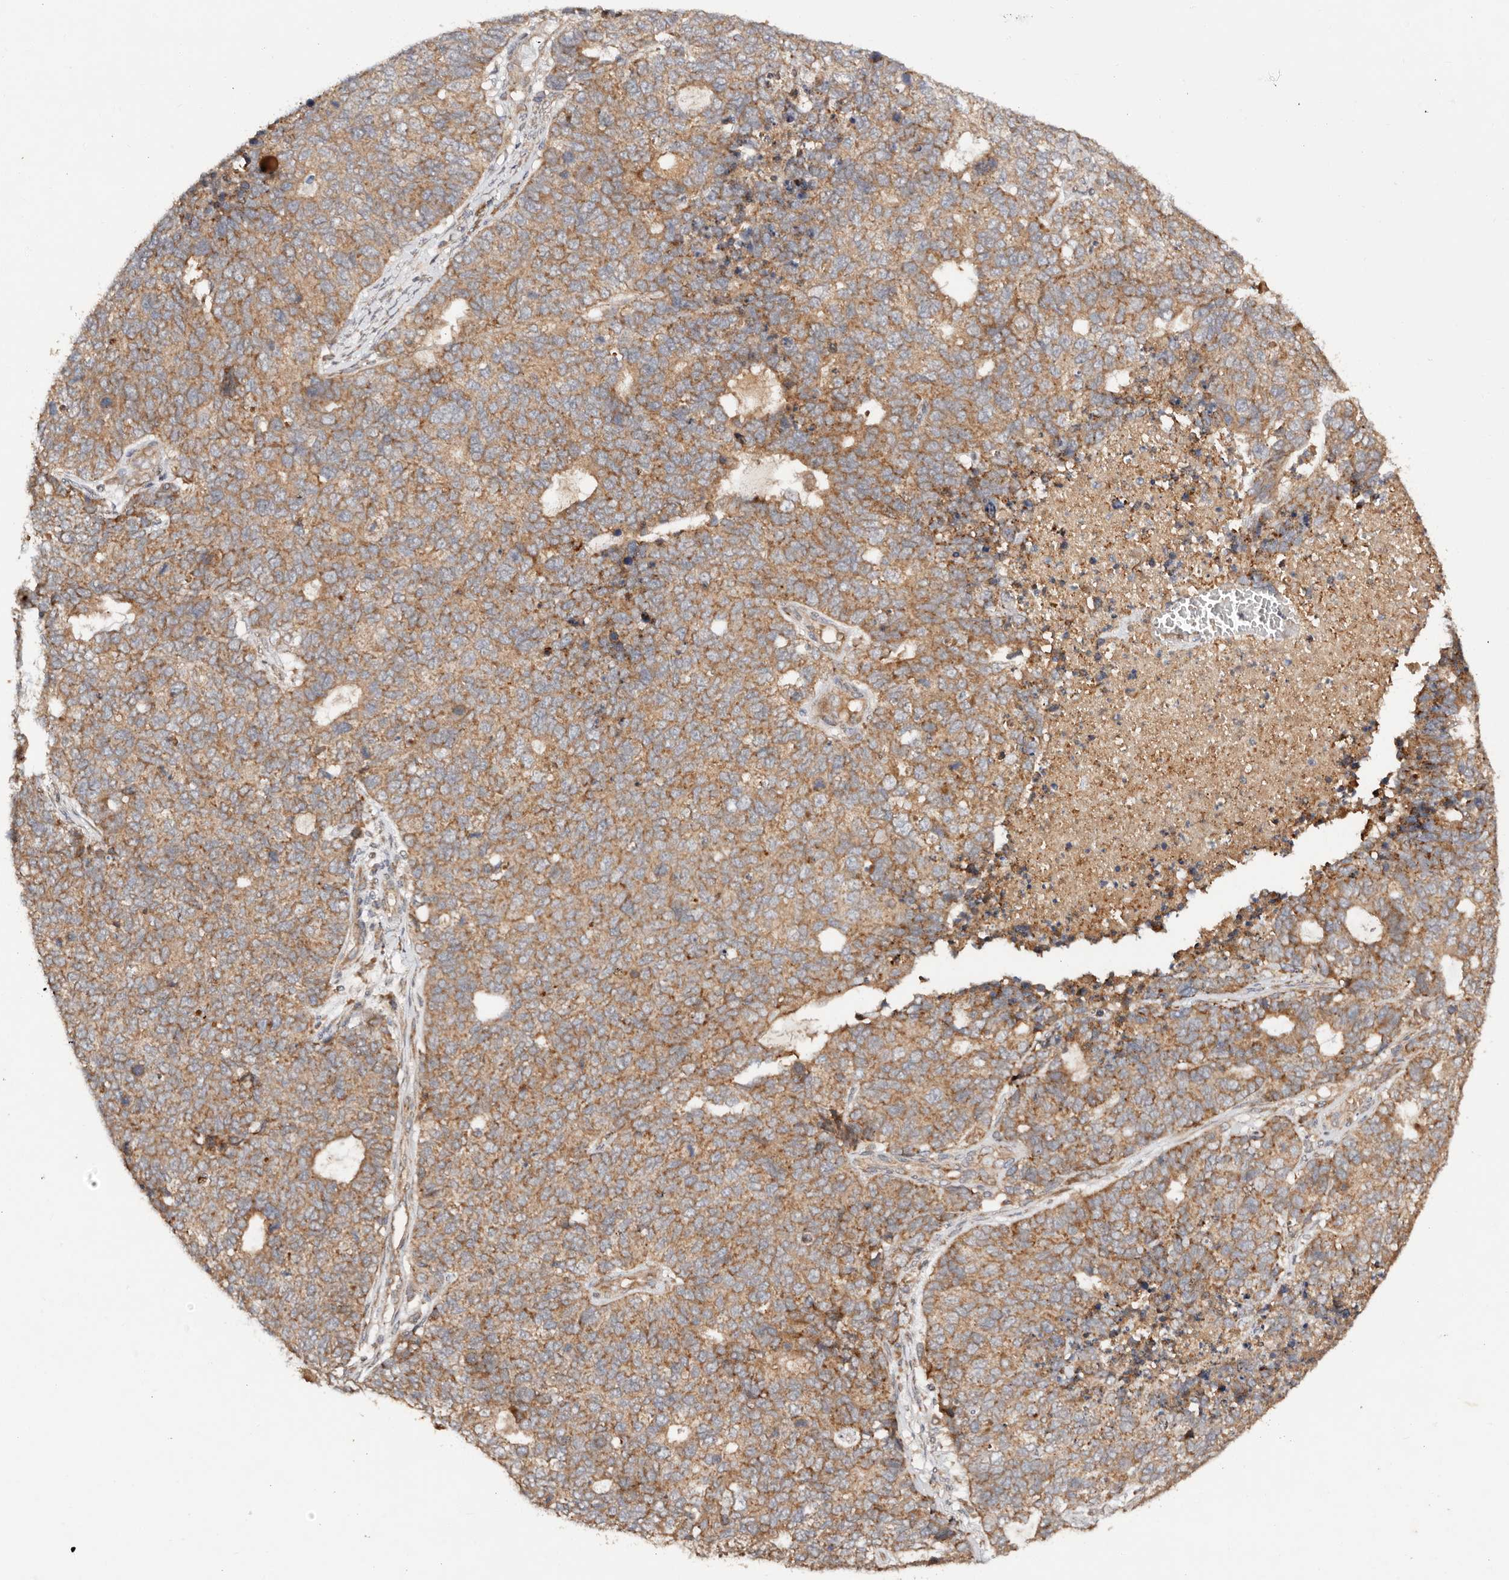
{"staining": {"intensity": "moderate", "quantity": ">75%", "location": "cytoplasmic/membranous"}, "tissue": "cervical cancer", "cell_type": "Tumor cells", "image_type": "cancer", "snomed": [{"axis": "morphology", "description": "Squamous cell carcinoma, NOS"}, {"axis": "topography", "description": "Cervix"}], "caption": "An image of squamous cell carcinoma (cervical) stained for a protein displays moderate cytoplasmic/membranous brown staining in tumor cells.", "gene": "DENND11", "patient": {"sex": "female", "age": 63}}